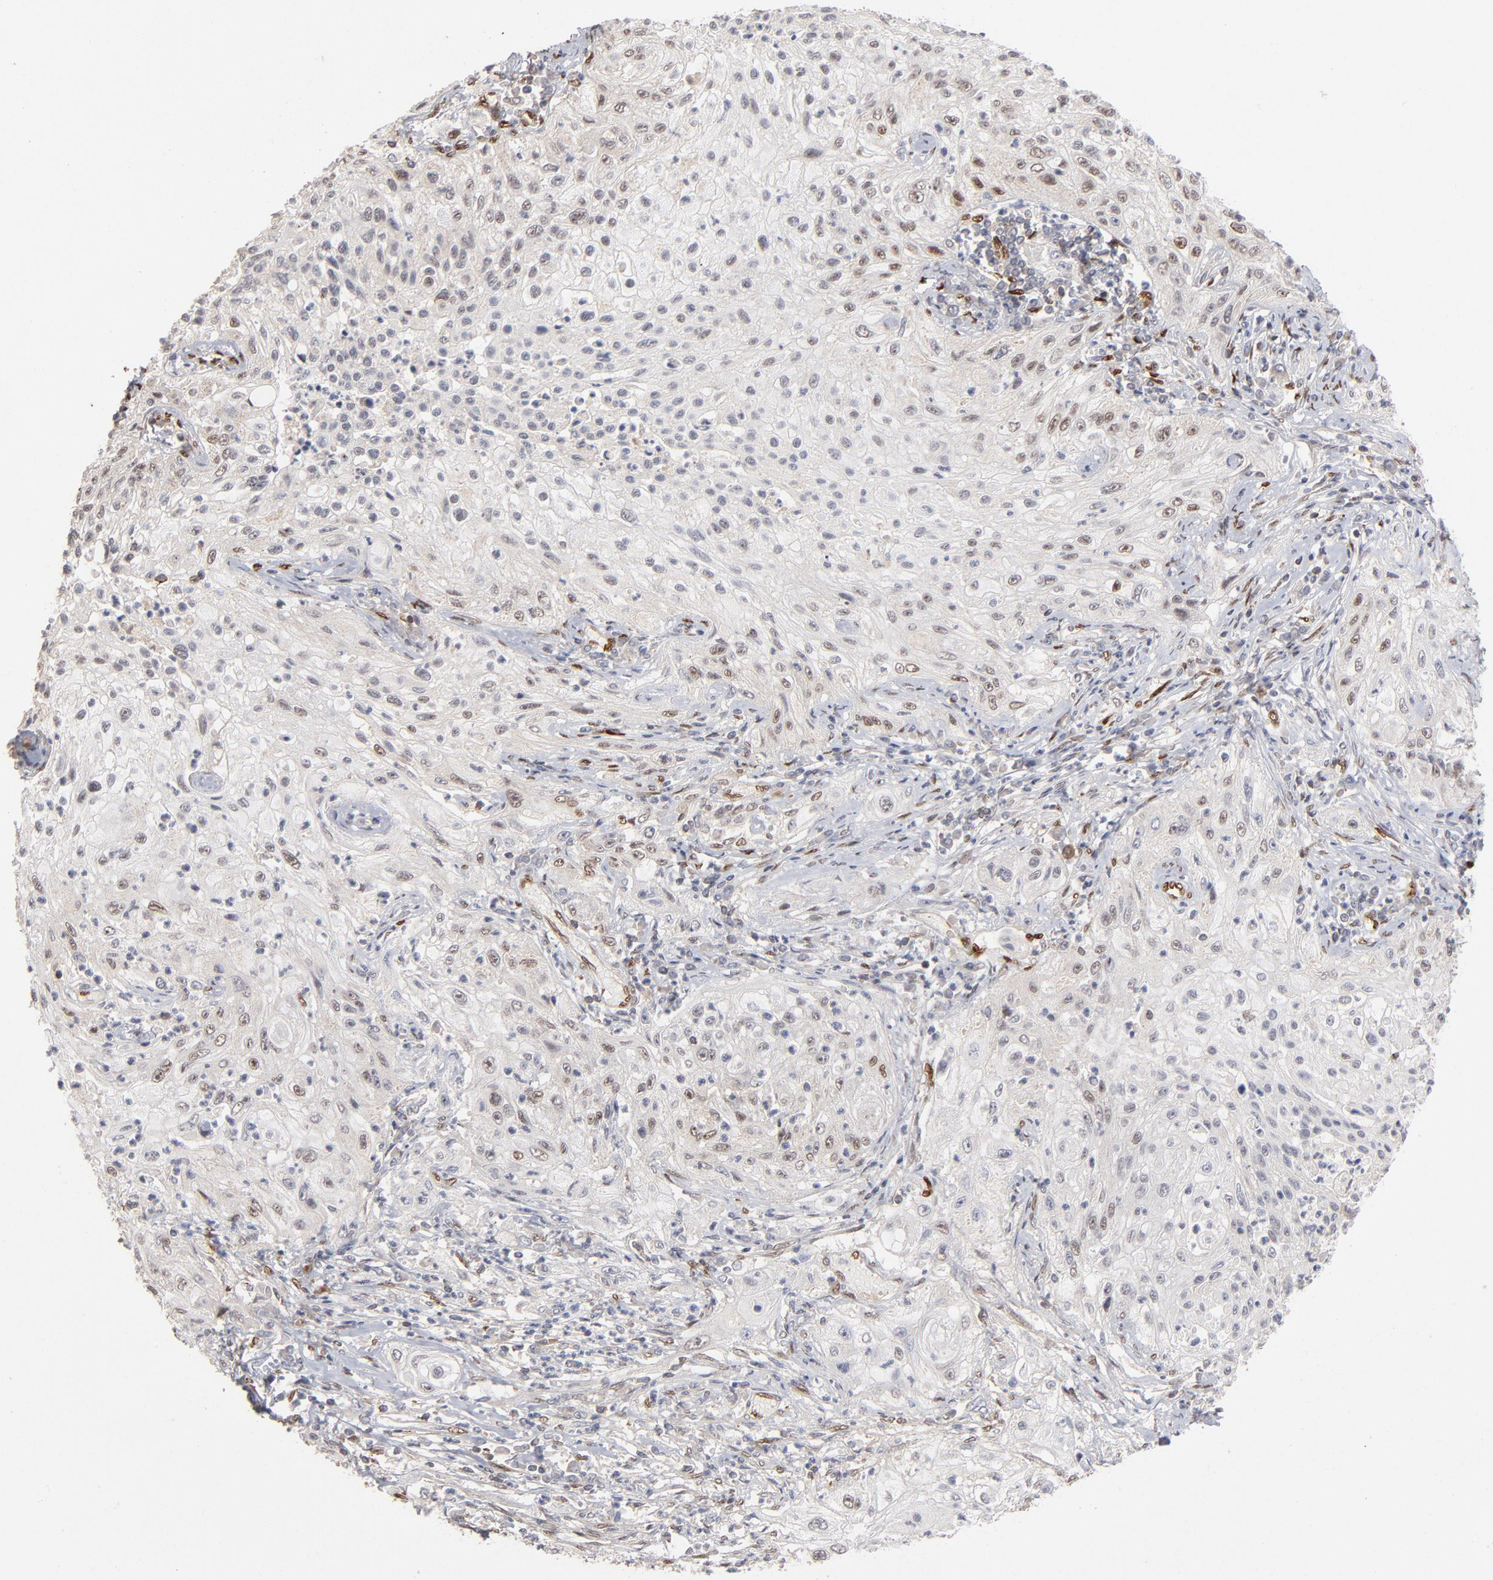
{"staining": {"intensity": "weak", "quantity": "<25%", "location": "nuclear"}, "tissue": "lung cancer", "cell_type": "Tumor cells", "image_type": "cancer", "snomed": [{"axis": "morphology", "description": "Inflammation, NOS"}, {"axis": "morphology", "description": "Squamous cell carcinoma, NOS"}, {"axis": "topography", "description": "Lymph node"}, {"axis": "topography", "description": "Soft tissue"}, {"axis": "topography", "description": "Lung"}], "caption": "Lung squamous cell carcinoma was stained to show a protein in brown. There is no significant staining in tumor cells.", "gene": "NFIB", "patient": {"sex": "male", "age": 66}}